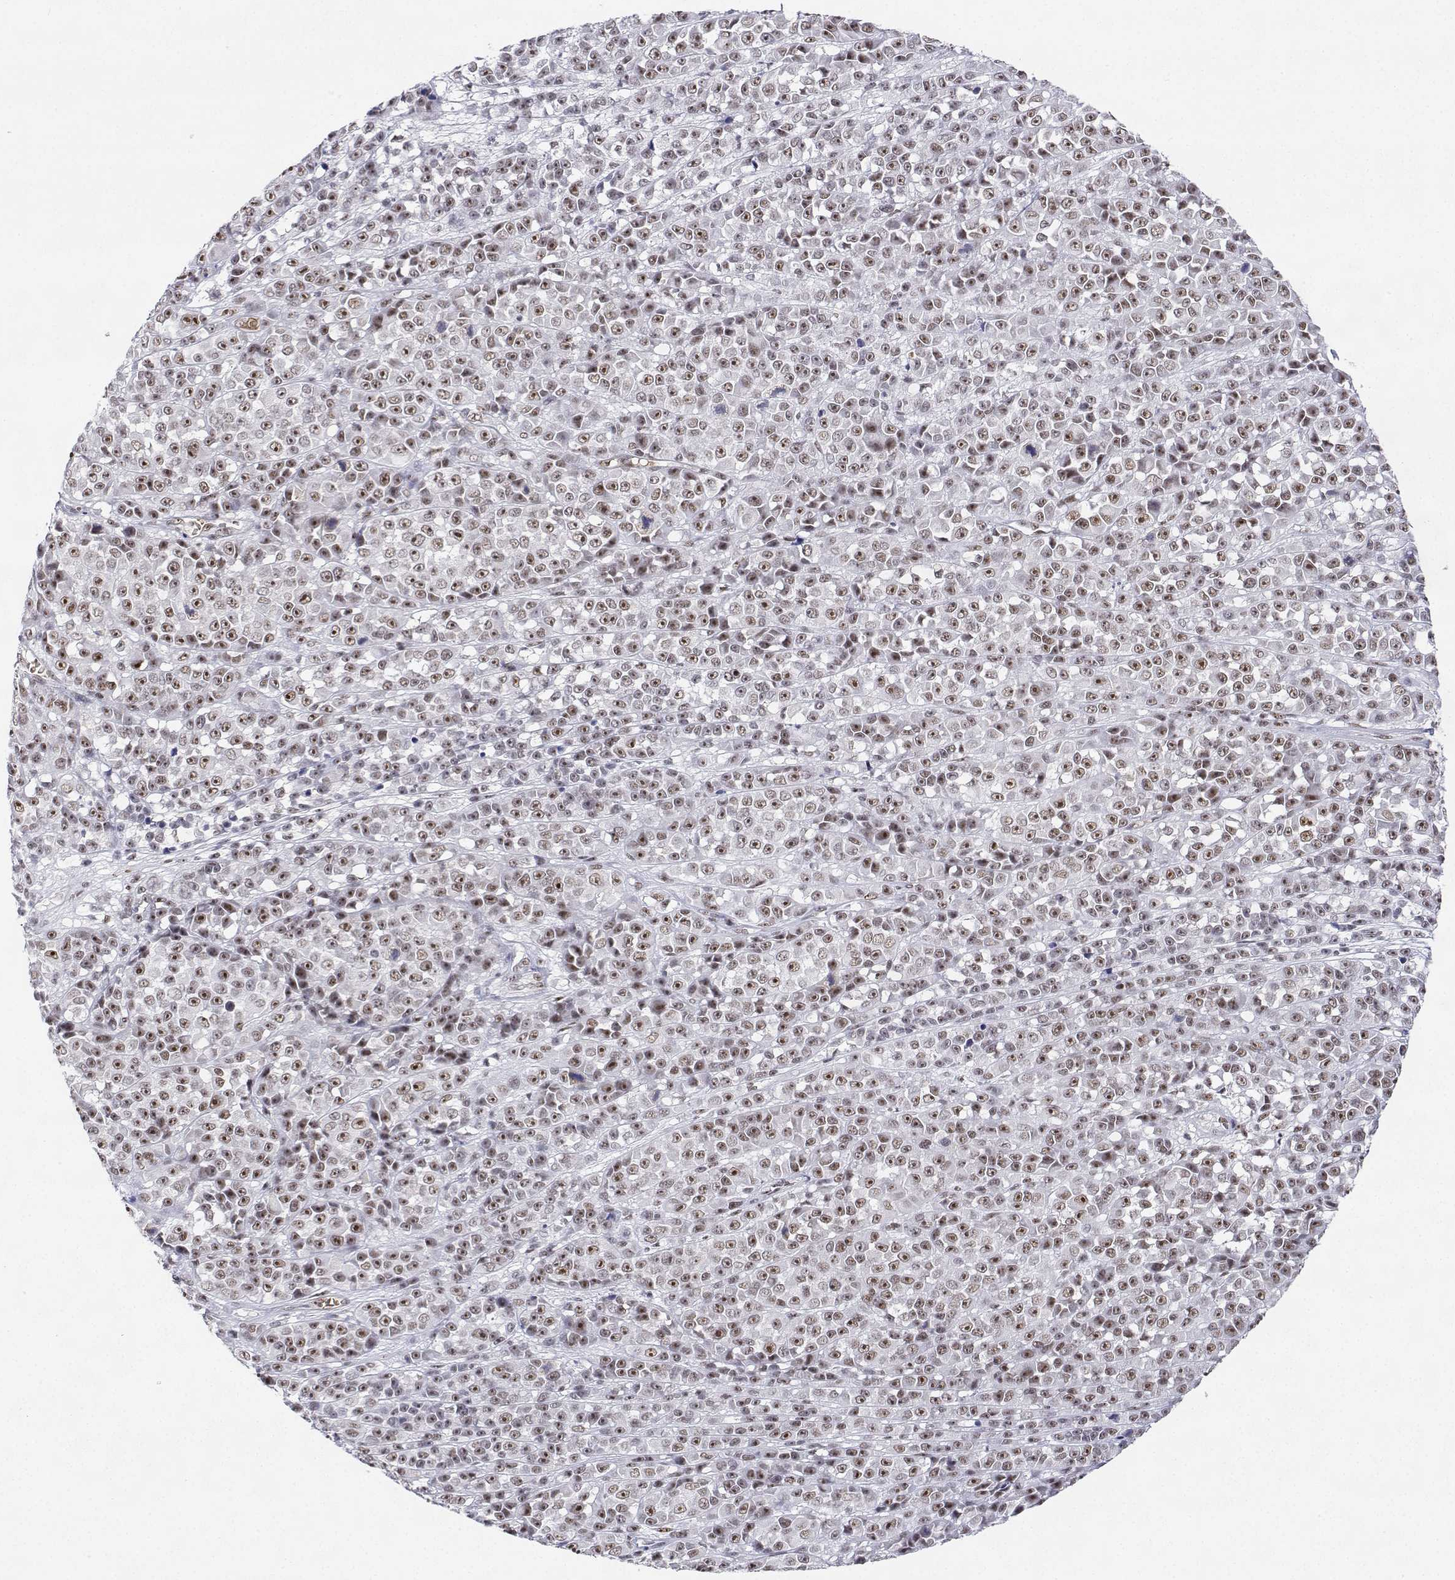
{"staining": {"intensity": "moderate", "quantity": ">75%", "location": "nuclear"}, "tissue": "melanoma", "cell_type": "Tumor cells", "image_type": "cancer", "snomed": [{"axis": "morphology", "description": "Malignant melanoma, NOS"}, {"axis": "topography", "description": "Skin"}, {"axis": "topography", "description": "Skin of back"}], "caption": "Moderate nuclear staining is identified in about >75% of tumor cells in melanoma.", "gene": "ADAR", "patient": {"sex": "male", "age": 91}}